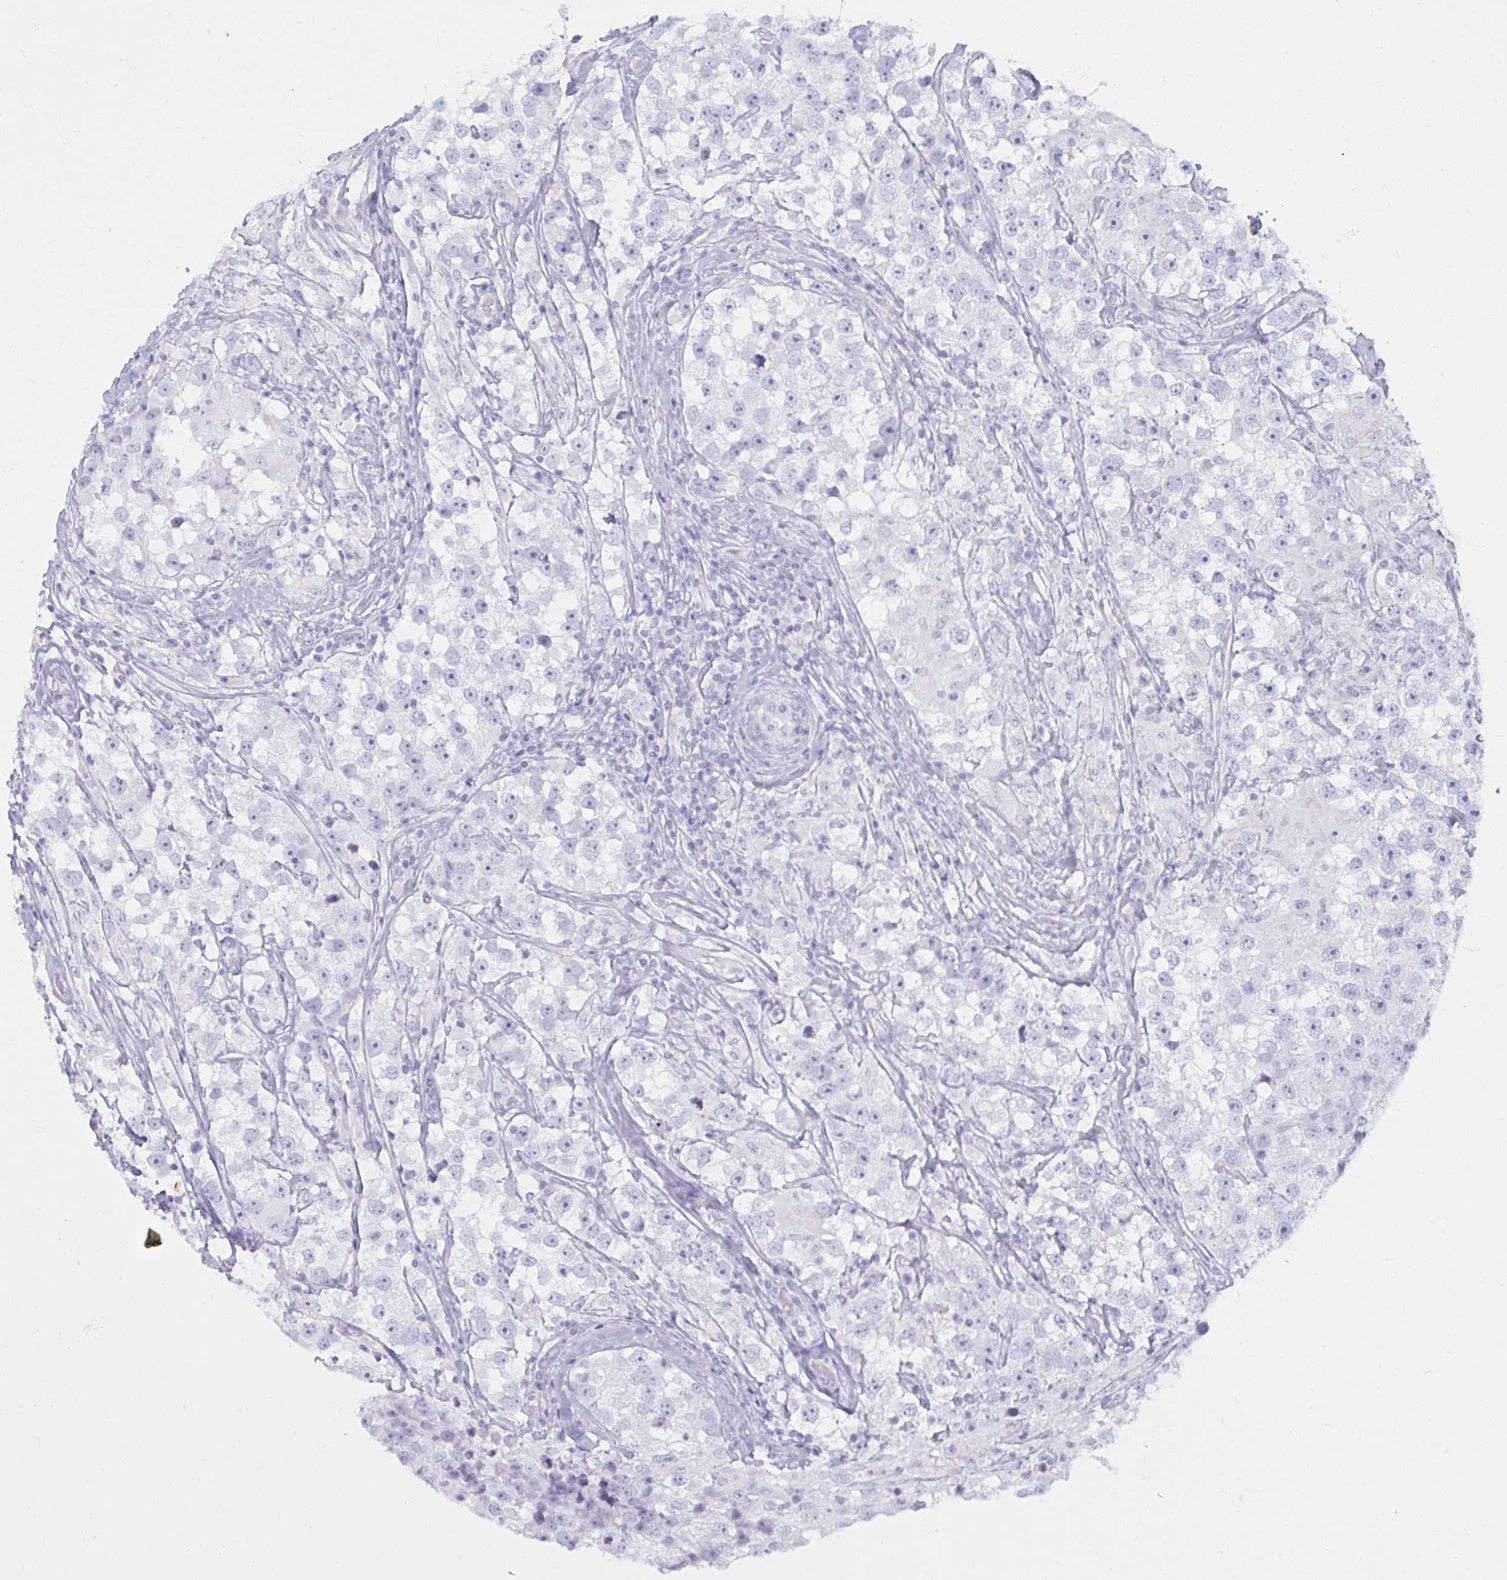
{"staining": {"intensity": "negative", "quantity": "none", "location": "none"}, "tissue": "testis cancer", "cell_type": "Tumor cells", "image_type": "cancer", "snomed": [{"axis": "morphology", "description": "Seminoma, NOS"}, {"axis": "topography", "description": "Testis"}], "caption": "A photomicrograph of testis seminoma stained for a protein shows no brown staining in tumor cells. The staining is performed using DAB (3,3'-diaminobenzidine) brown chromogen with nuclei counter-stained in using hematoxylin.", "gene": "BBS10", "patient": {"sex": "male", "age": 46}}